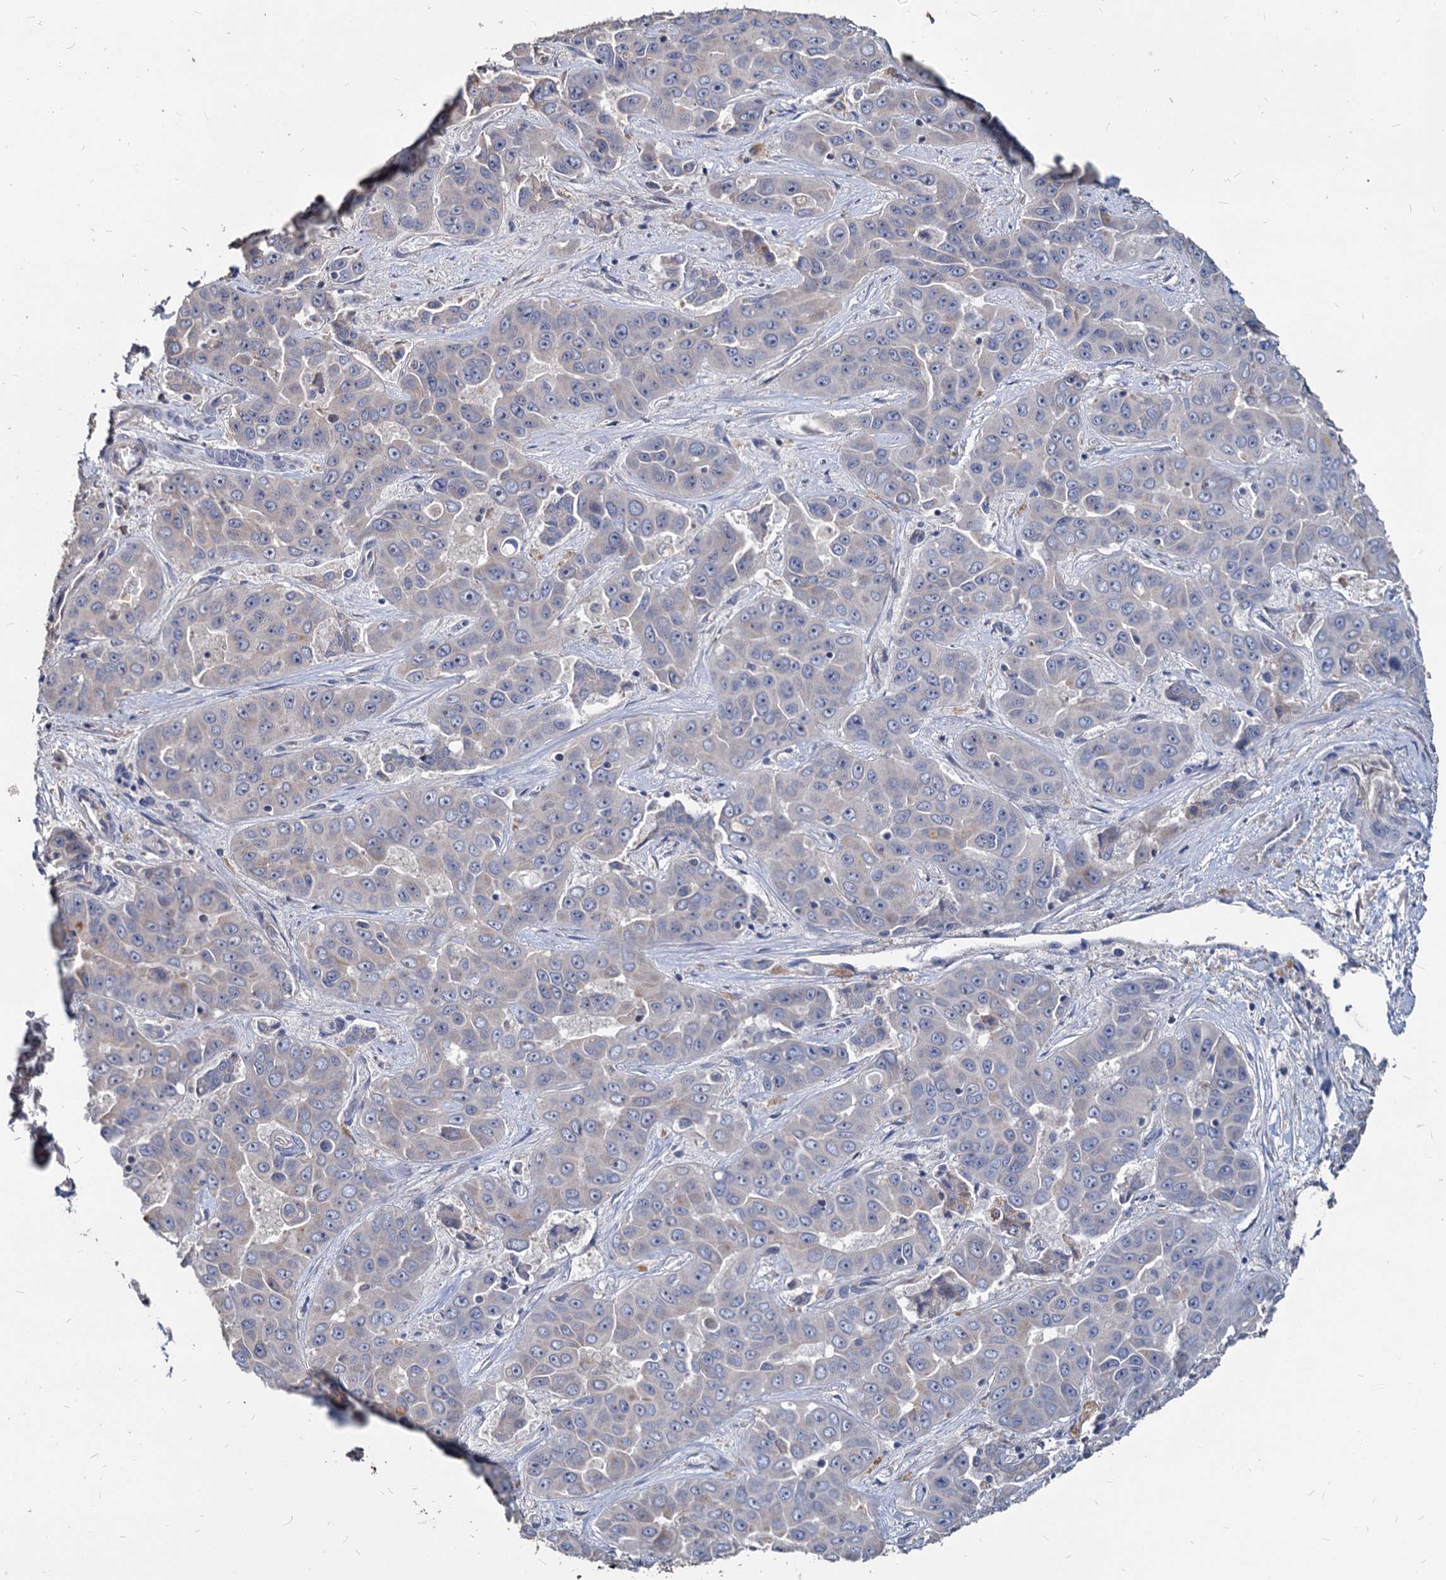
{"staining": {"intensity": "negative", "quantity": "none", "location": "none"}, "tissue": "liver cancer", "cell_type": "Tumor cells", "image_type": "cancer", "snomed": [{"axis": "morphology", "description": "Cholangiocarcinoma"}, {"axis": "topography", "description": "Liver"}], "caption": "This is an immunohistochemistry (IHC) photomicrograph of cholangiocarcinoma (liver). There is no staining in tumor cells.", "gene": "DEPDC4", "patient": {"sex": "female", "age": 52}}